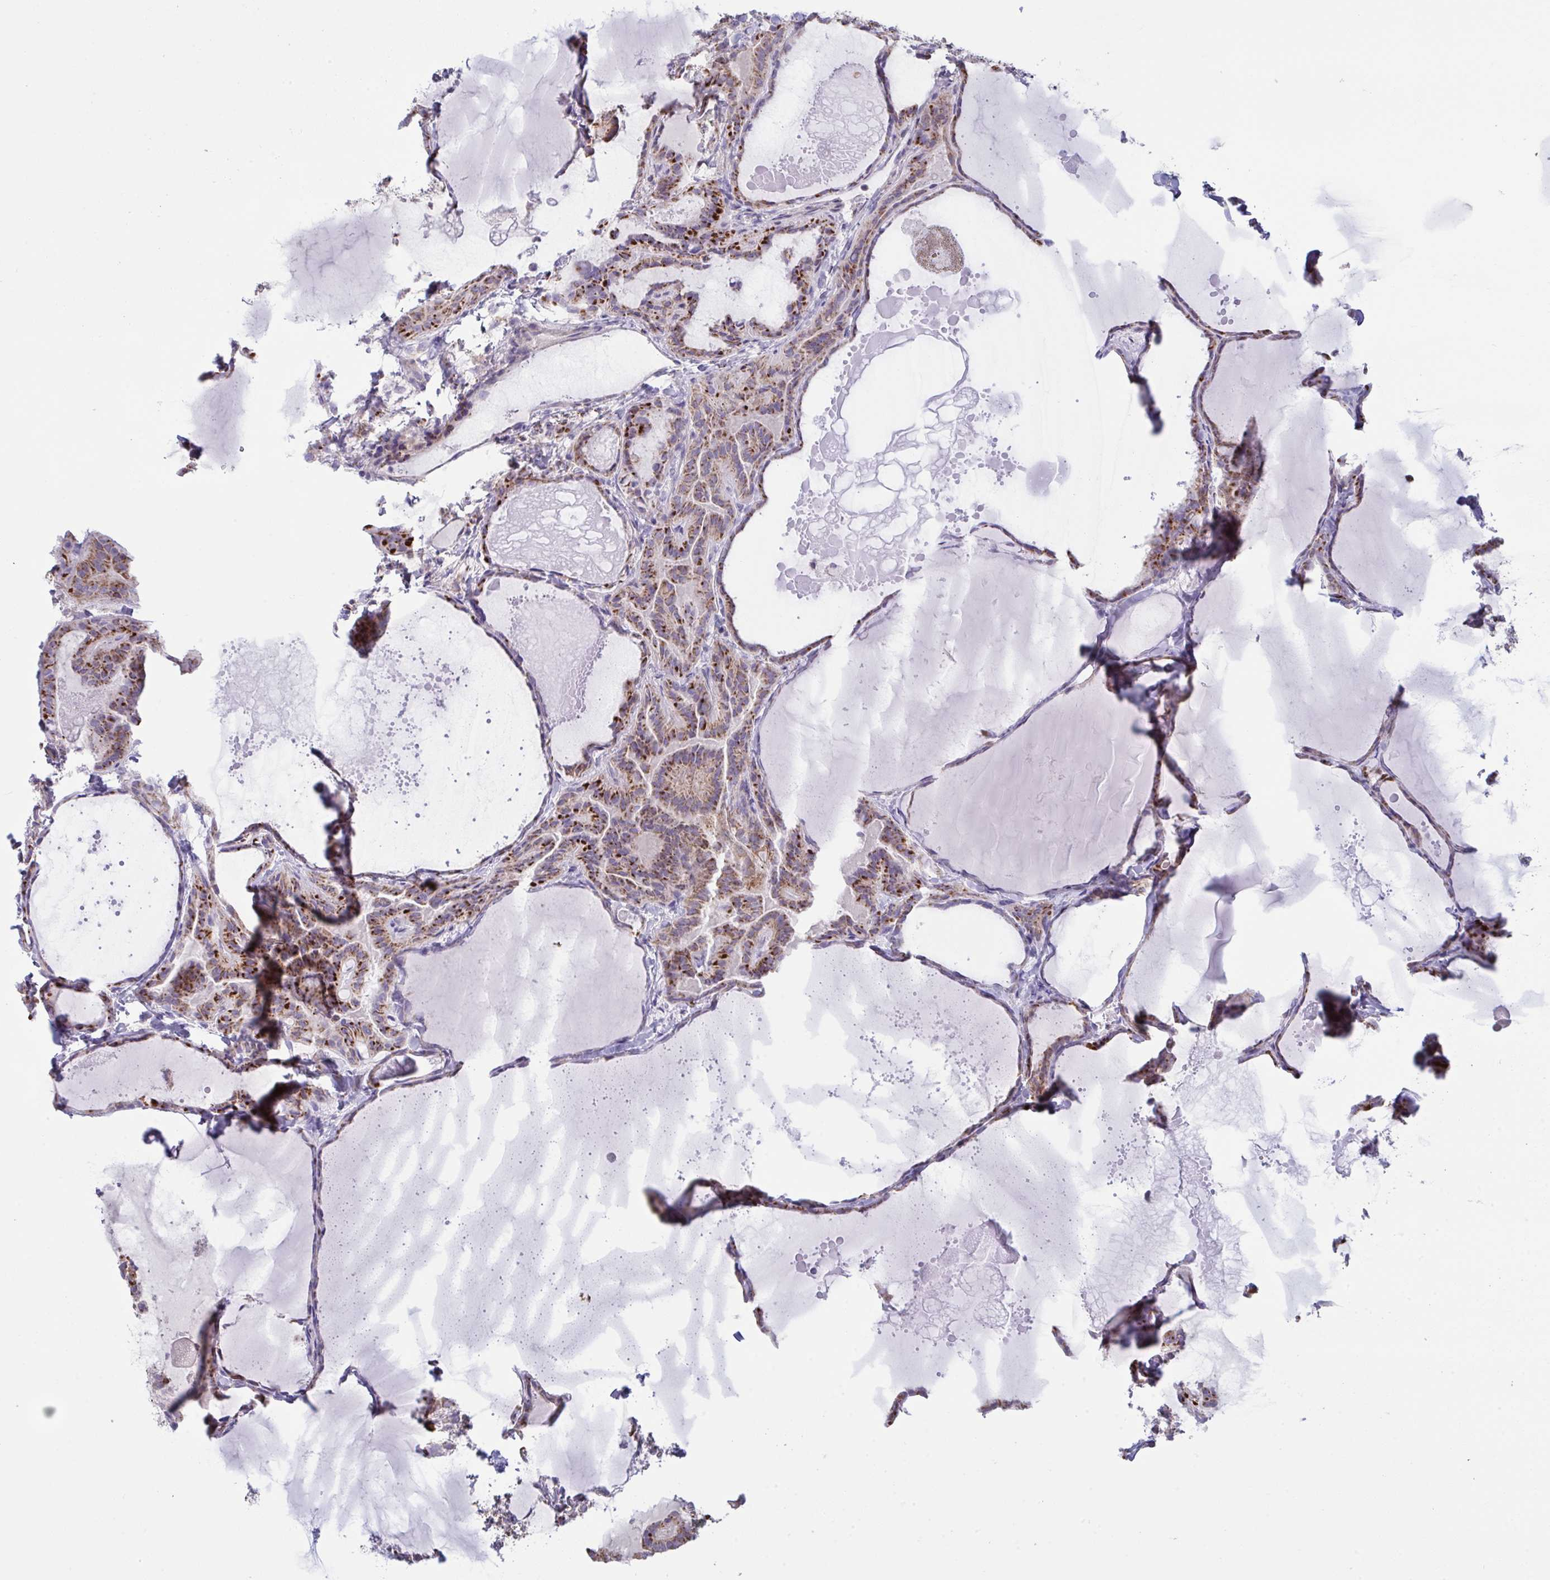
{"staining": {"intensity": "strong", "quantity": ">75%", "location": "cytoplasmic/membranous"}, "tissue": "thyroid cancer", "cell_type": "Tumor cells", "image_type": "cancer", "snomed": [{"axis": "morphology", "description": "Papillary adenocarcinoma, NOS"}, {"axis": "topography", "description": "Thyroid gland"}], "caption": "Immunohistochemistry (DAB (3,3'-diaminobenzidine)) staining of thyroid cancer (papillary adenocarcinoma) displays strong cytoplasmic/membranous protein staining in approximately >75% of tumor cells. (Brightfield microscopy of DAB IHC at high magnification).", "gene": "MICOS10", "patient": {"sex": "female", "age": 46}}